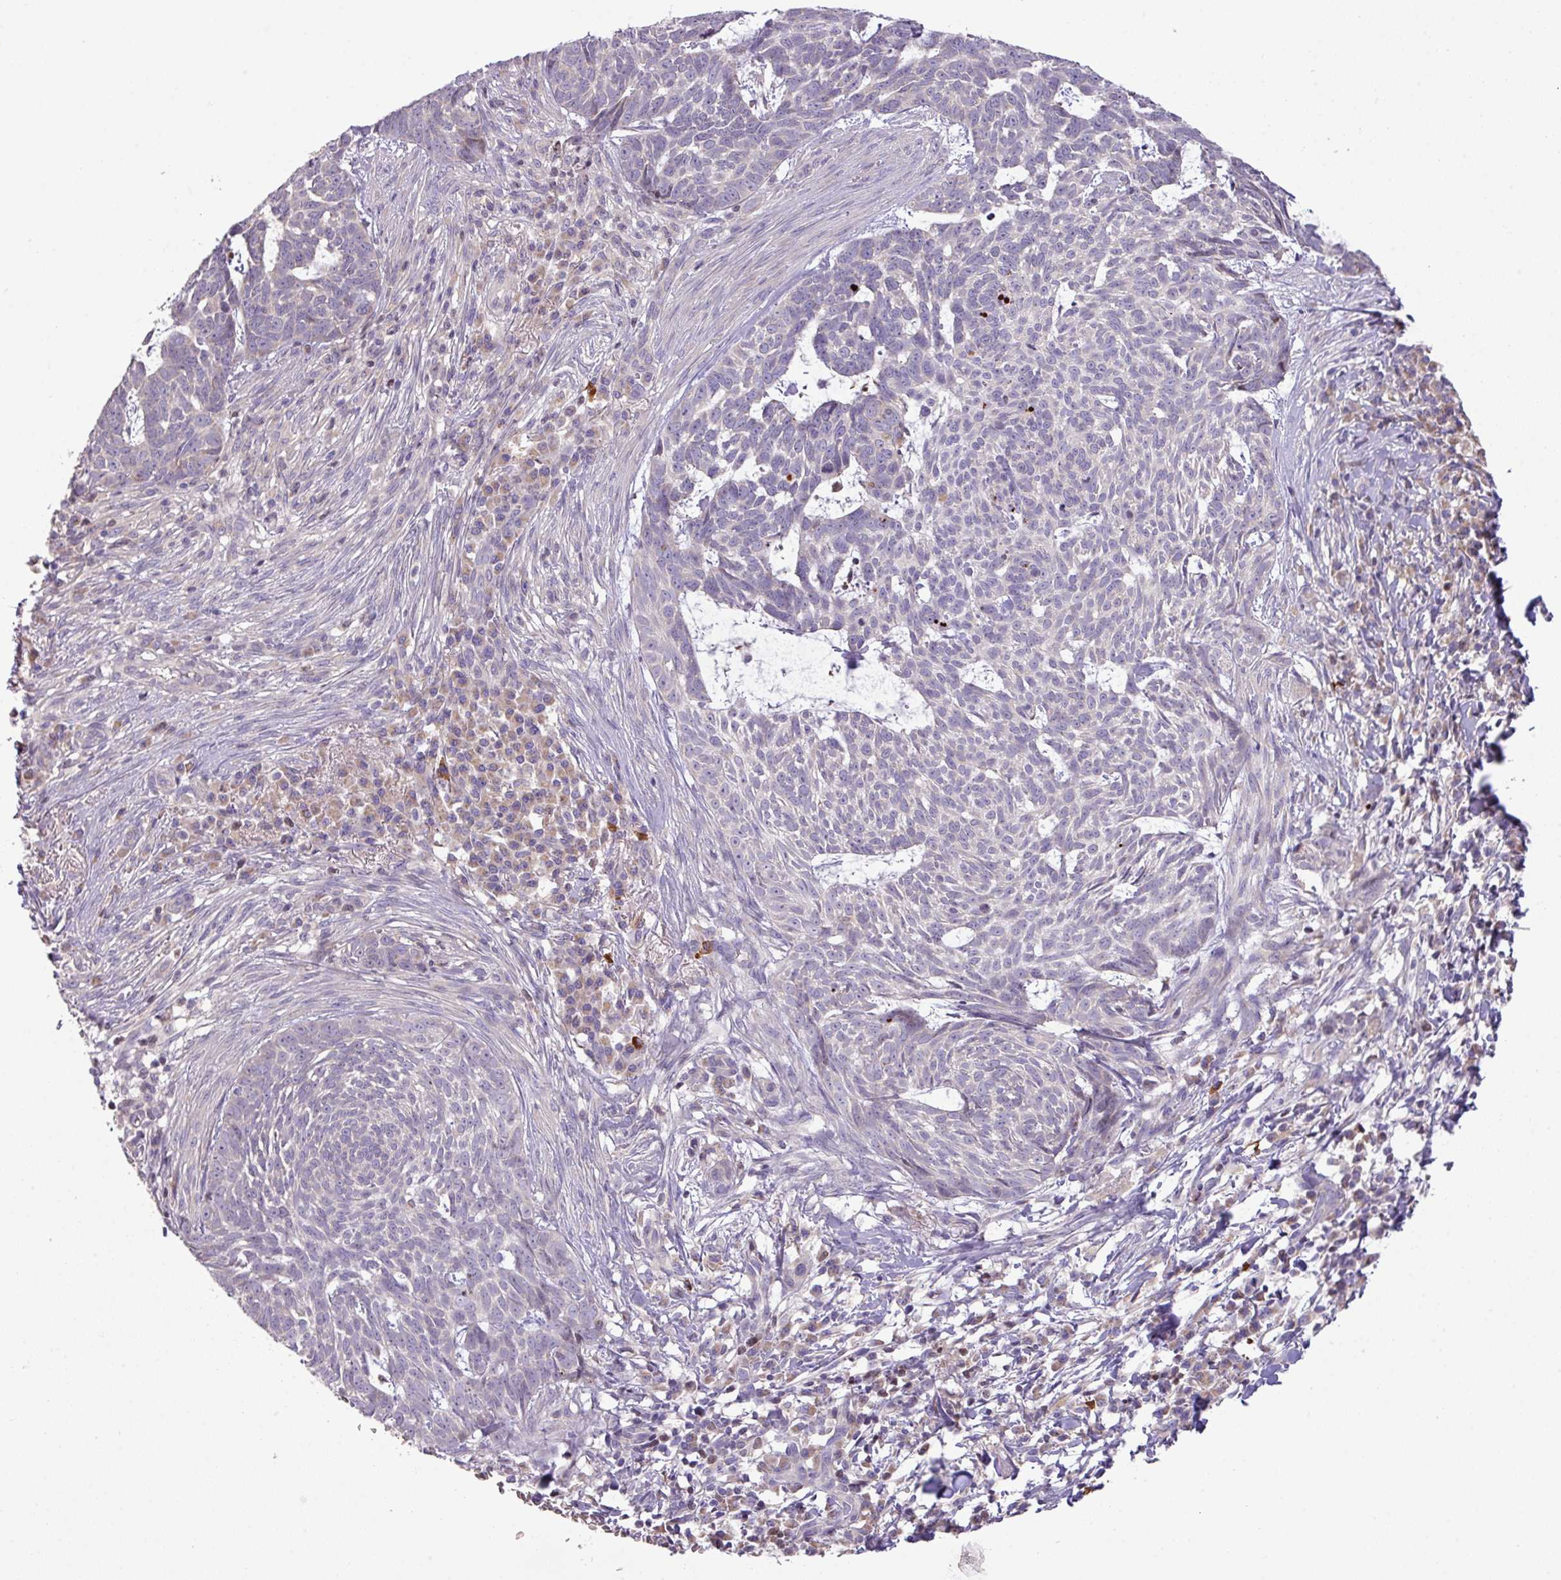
{"staining": {"intensity": "negative", "quantity": "none", "location": "none"}, "tissue": "skin cancer", "cell_type": "Tumor cells", "image_type": "cancer", "snomed": [{"axis": "morphology", "description": "Basal cell carcinoma"}, {"axis": "topography", "description": "Skin"}], "caption": "IHC of skin cancer exhibits no positivity in tumor cells.", "gene": "ZNF394", "patient": {"sex": "female", "age": 93}}